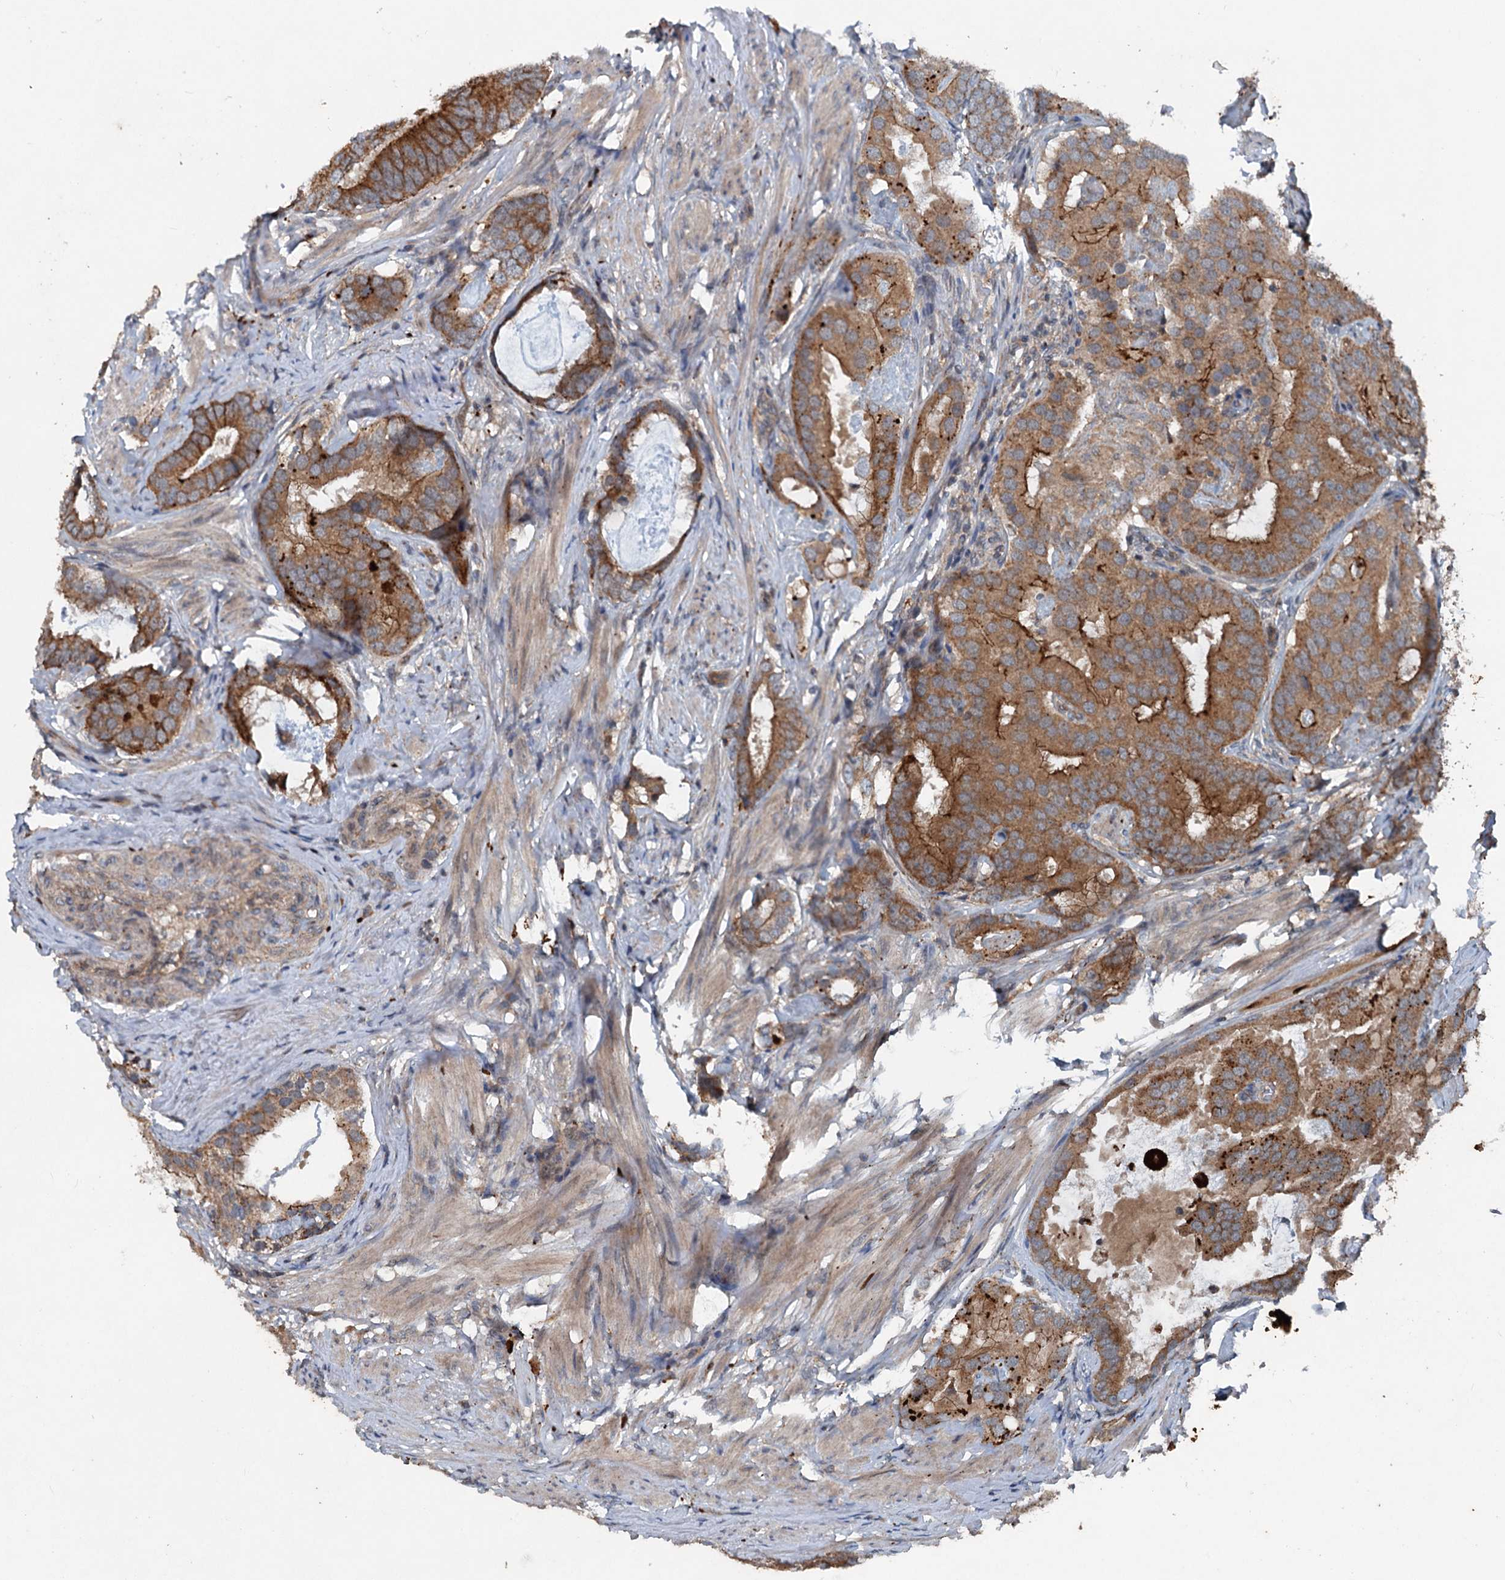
{"staining": {"intensity": "moderate", "quantity": ">75%", "location": "cytoplasmic/membranous"}, "tissue": "prostate cancer", "cell_type": "Tumor cells", "image_type": "cancer", "snomed": [{"axis": "morphology", "description": "Adenocarcinoma, Low grade"}, {"axis": "topography", "description": "Prostate"}], "caption": "Immunohistochemical staining of human adenocarcinoma (low-grade) (prostate) displays medium levels of moderate cytoplasmic/membranous expression in about >75% of tumor cells. (DAB IHC, brown staining for protein, blue staining for nuclei).", "gene": "N4BP2L2", "patient": {"sex": "male", "age": 71}}